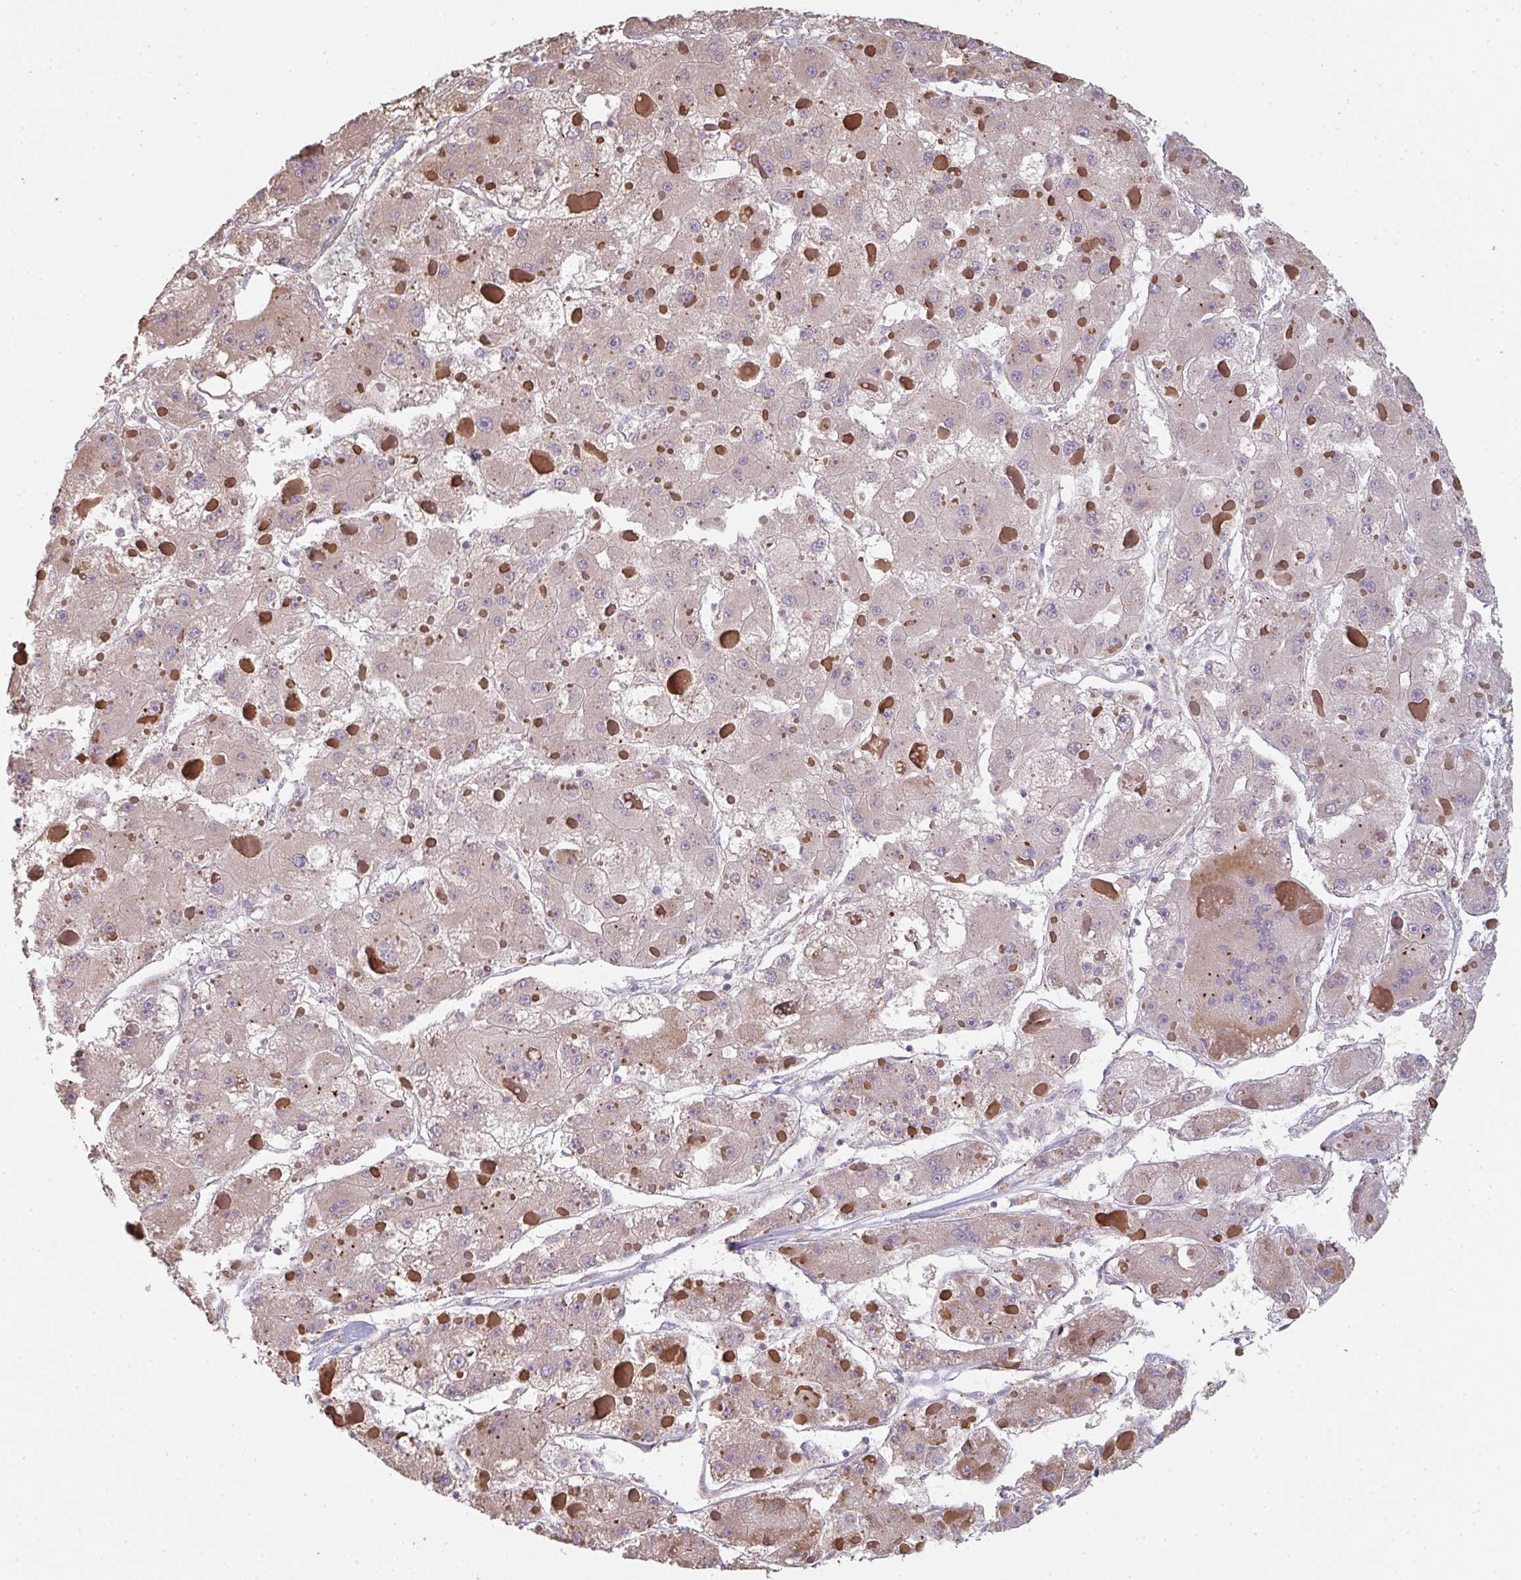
{"staining": {"intensity": "negative", "quantity": "none", "location": "none"}, "tissue": "liver cancer", "cell_type": "Tumor cells", "image_type": "cancer", "snomed": [{"axis": "morphology", "description": "Carcinoma, Hepatocellular, NOS"}, {"axis": "topography", "description": "Liver"}], "caption": "Immunohistochemistry (IHC) of liver cancer shows no staining in tumor cells.", "gene": "TMEM237", "patient": {"sex": "female", "age": 73}}